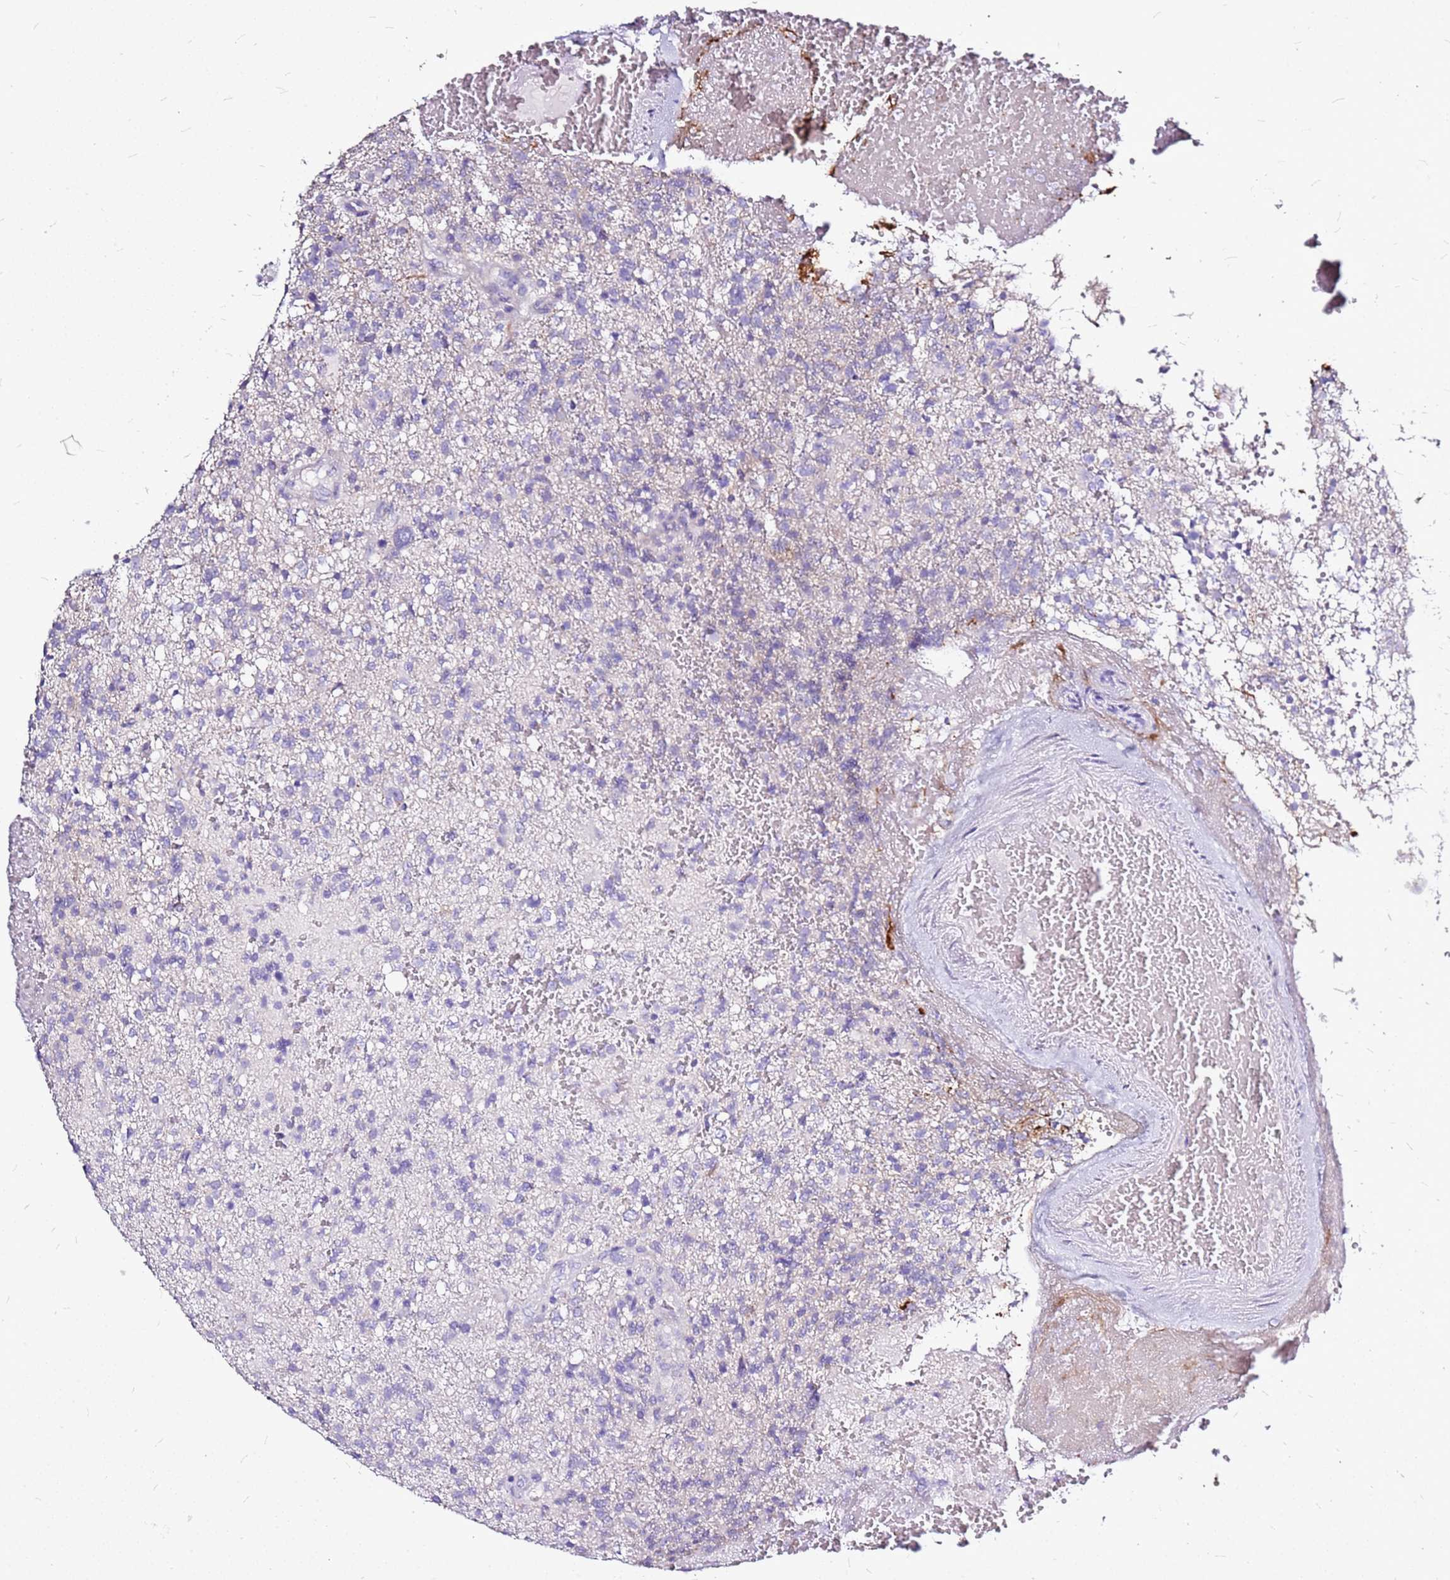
{"staining": {"intensity": "negative", "quantity": "none", "location": "none"}, "tissue": "glioma", "cell_type": "Tumor cells", "image_type": "cancer", "snomed": [{"axis": "morphology", "description": "Glioma, malignant, High grade"}, {"axis": "topography", "description": "Brain"}], "caption": "High-grade glioma (malignant) was stained to show a protein in brown. There is no significant expression in tumor cells. (DAB immunohistochemistry visualized using brightfield microscopy, high magnification).", "gene": "CASD1", "patient": {"sex": "male", "age": 56}}